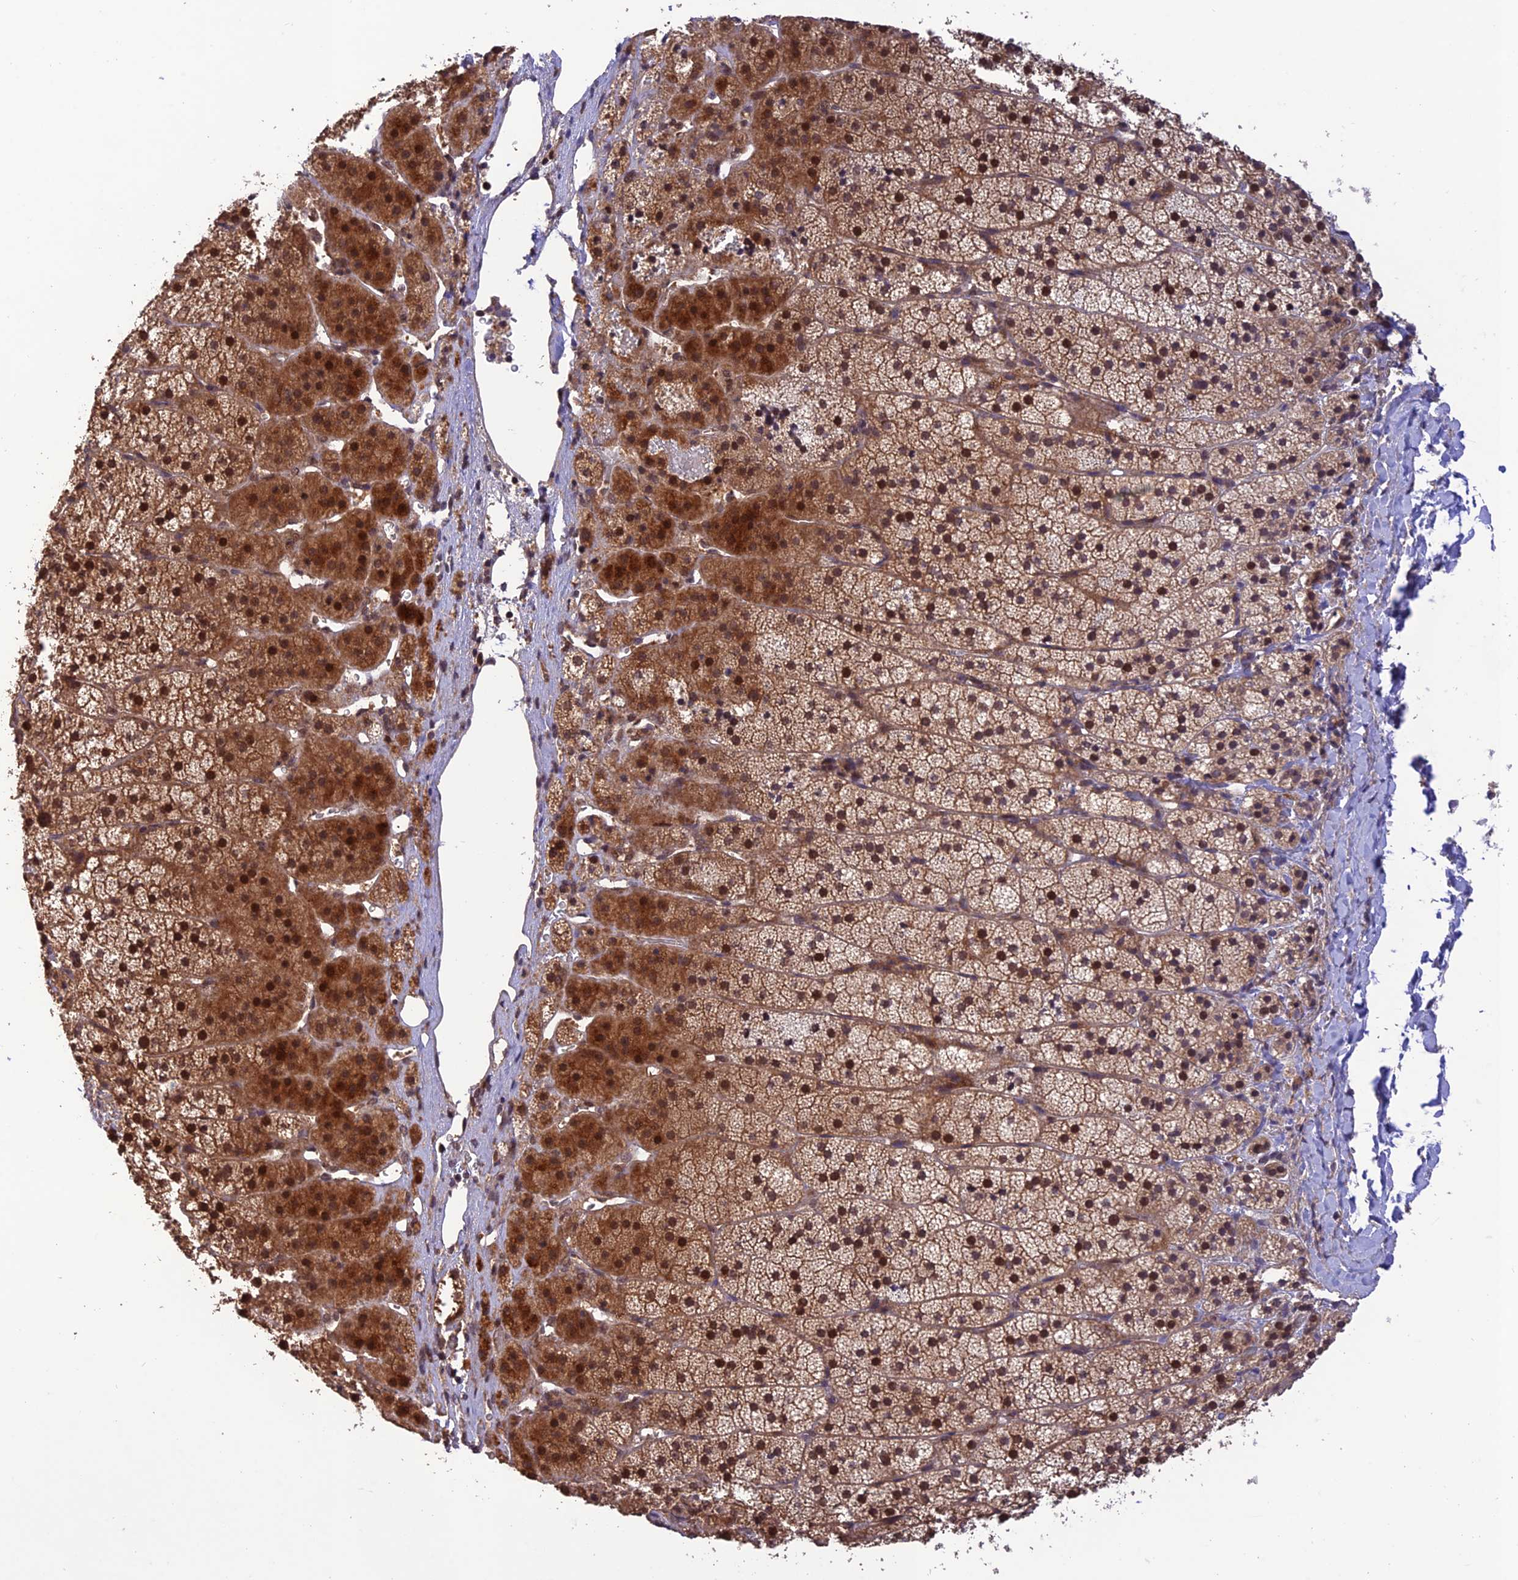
{"staining": {"intensity": "strong", "quantity": ">75%", "location": "cytoplasmic/membranous,nuclear"}, "tissue": "adrenal gland", "cell_type": "Glandular cells", "image_type": "normal", "snomed": [{"axis": "morphology", "description": "Normal tissue, NOS"}, {"axis": "topography", "description": "Adrenal gland"}], "caption": "A high-resolution micrograph shows immunohistochemistry staining of normal adrenal gland, which exhibits strong cytoplasmic/membranous,nuclear positivity in about >75% of glandular cells. Immunohistochemistry stains the protein in brown and the nuclei are stained blue.", "gene": "REV1", "patient": {"sex": "female", "age": 44}}